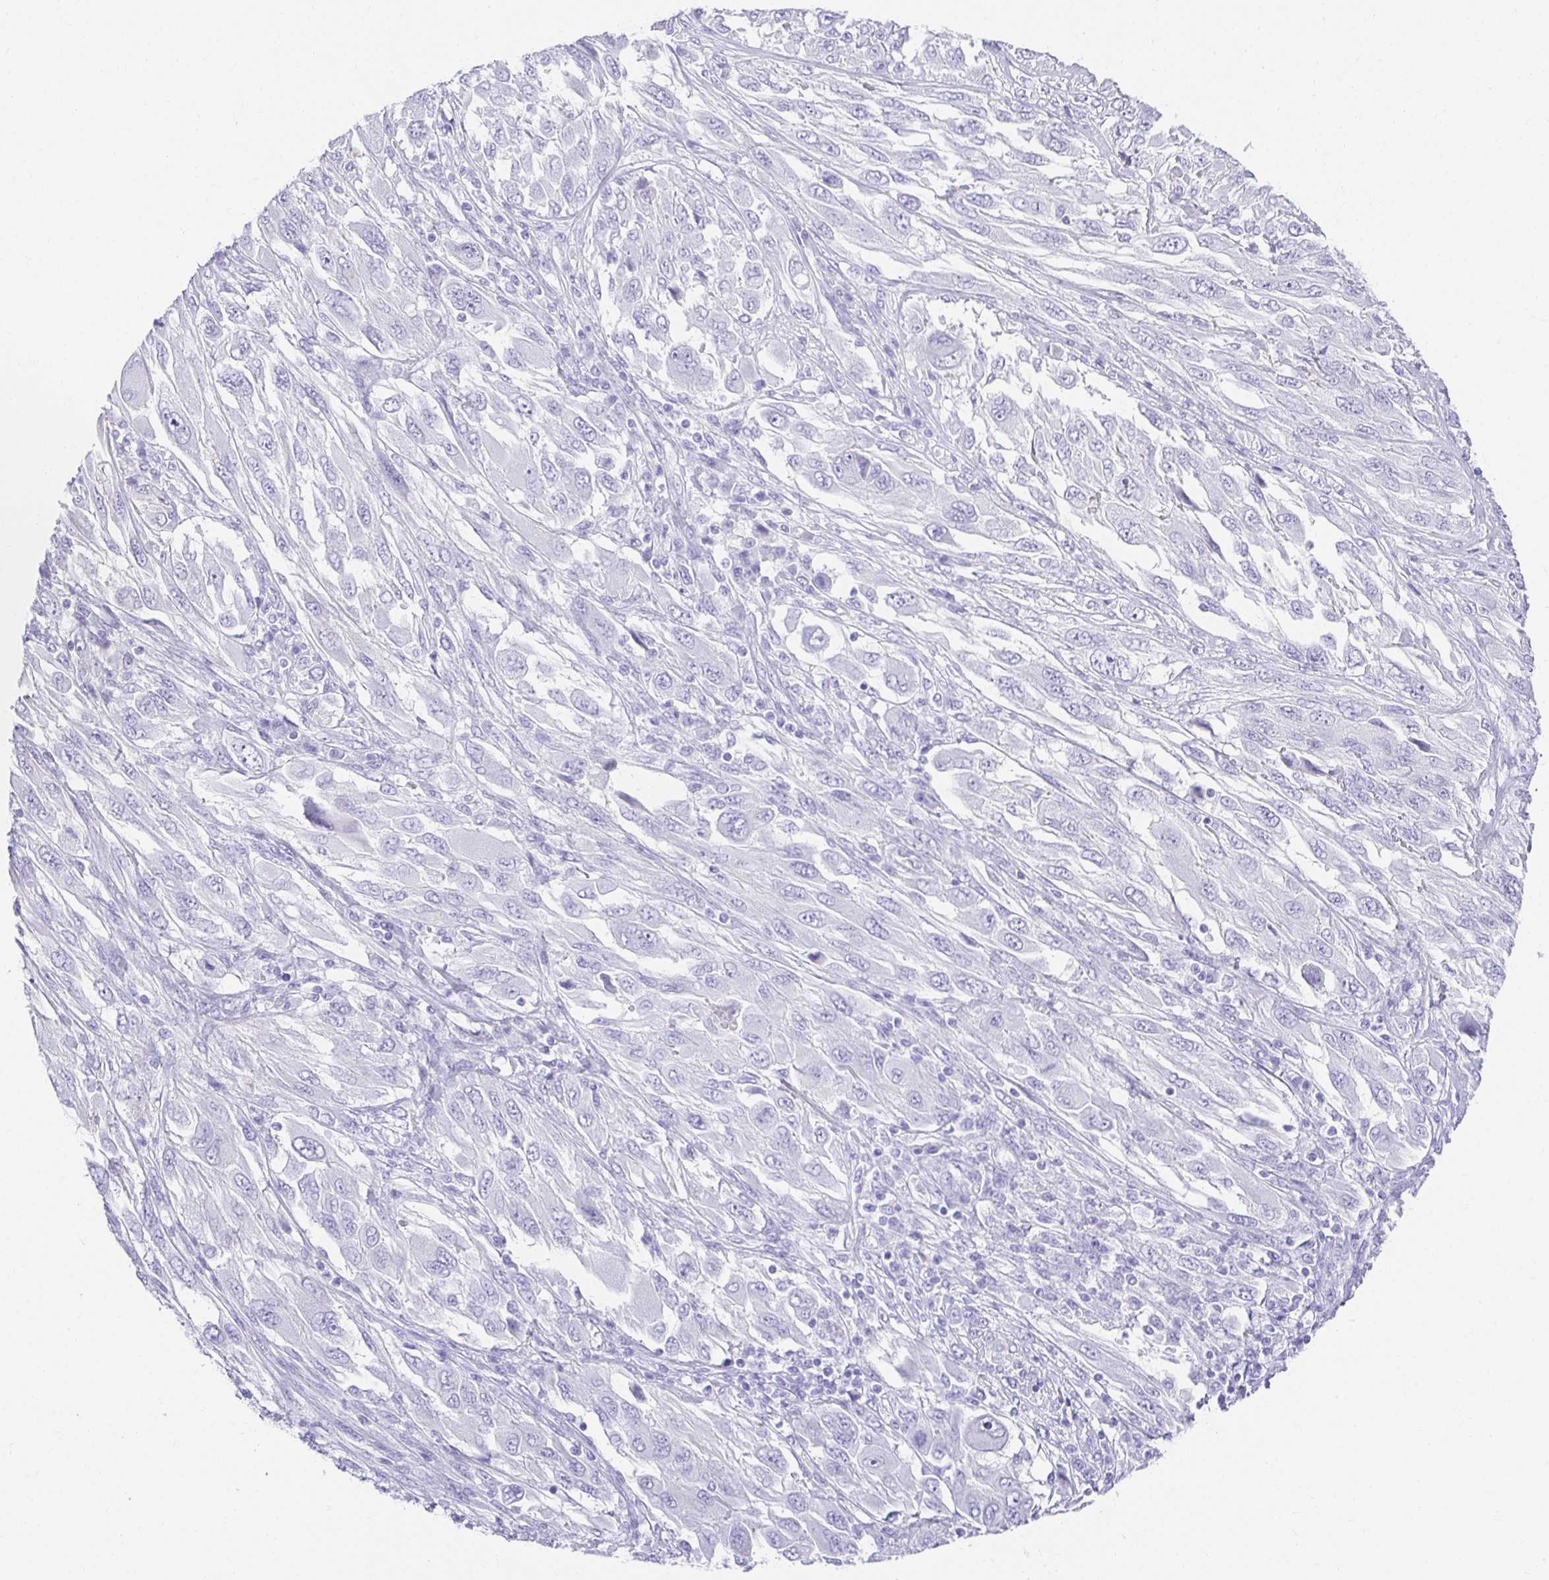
{"staining": {"intensity": "negative", "quantity": "none", "location": "none"}, "tissue": "melanoma", "cell_type": "Tumor cells", "image_type": "cancer", "snomed": [{"axis": "morphology", "description": "Malignant melanoma, NOS"}, {"axis": "topography", "description": "Skin"}], "caption": "The immunohistochemistry (IHC) micrograph has no significant expression in tumor cells of melanoma tissue. Brightfield microscopy of IHC stained with DAB (brown) and hematoxylin (blue), captured at high magnification.", "gene": "CHAT", "patient": {"sex": "female", "age": 91}}